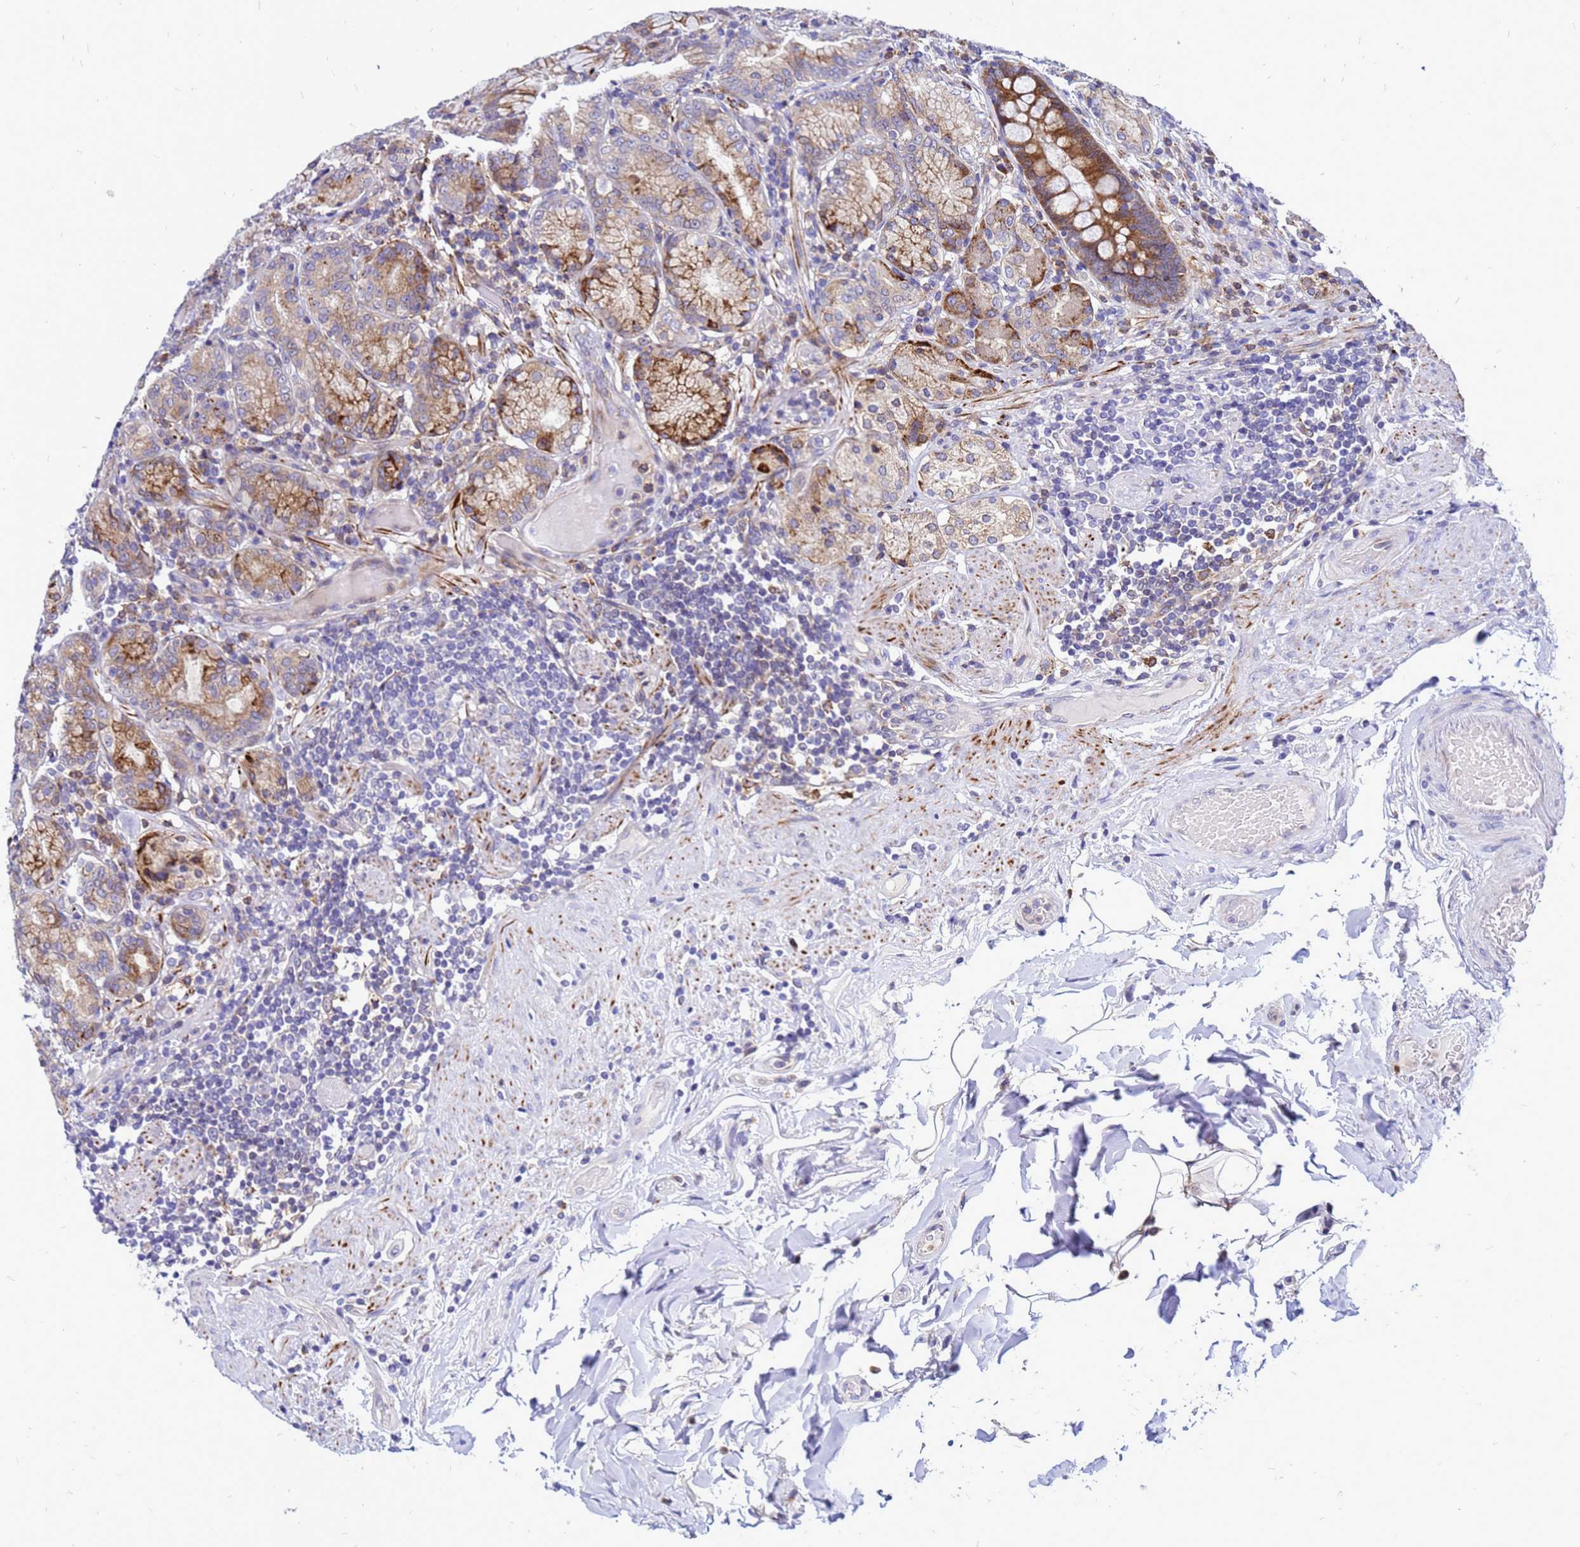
{"staining": {"intensity": "moderate", "quantity": "25%-75%", "location": "cytoplasmic/membranous"}, "tissue": "stomach", "cell_type": "Glandular cells", "image_type": "normal", "snomed": [{"axis": "morphology", "description": "Normal tissue, NOS"}, {"axis": "topography", "description": "Stomach, upper"}, {"axis": "topography", "description": "Stomach, lower"}], "caption": "High-power microscopy captured an IHC micrograph of benign stomach, revealing moderate cytoplasmic/membranous expression in approximately 25%-75% of glandular cells. Using DAB (3,3'-diaminobenzidine) (brown) and hematoxylin (blue) stains, captured at high magnification using brightfield microscopy.", "gene": "FHIP1A", "patient": {"sex": "female", "age": 76}}